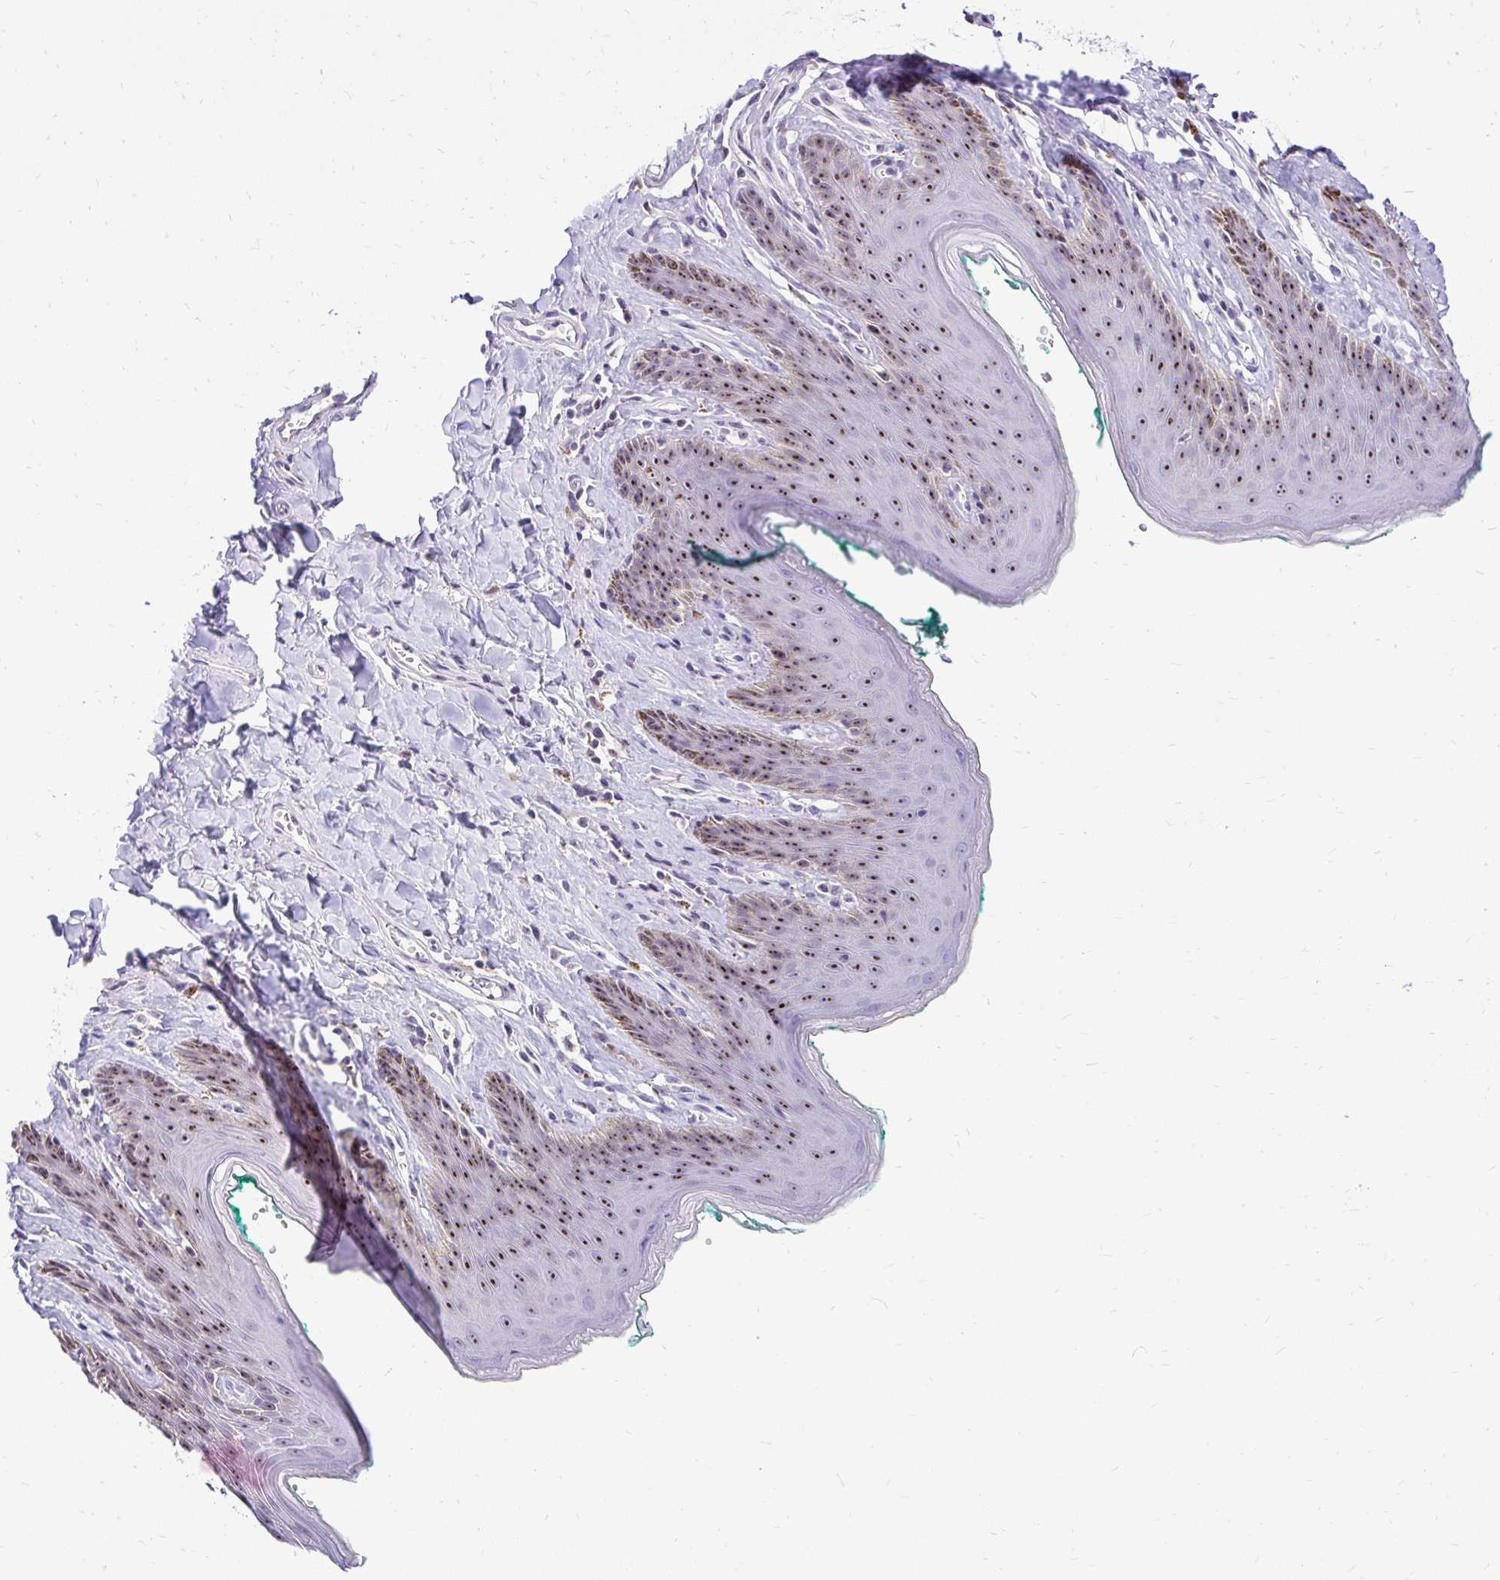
{"staining": {"intensity": "strong", "quantity": "25%-75%", "location": "nuclear"}, "tissue": "skin", "cell_type": "Epidermal cells", "image_type": "normal", "snomed": [{"axis": "morphology", "description": "Normal tissue, NOS"}, {"axis": "topography", "description": "Vulva"}, {"axis": "topography", "description": "Peripheral nerve tissue"}], "caption": "A photomicrograph of human skin stained for a protein demonstrates strong nuclear brown staining in epidermal cells. Using DAB (brown) and hematoxylin (blue) stains, captured at high magnification using brightfield microscopy.", "gene": "NIFK", "patient": {"sex": "female", "age": 66}}